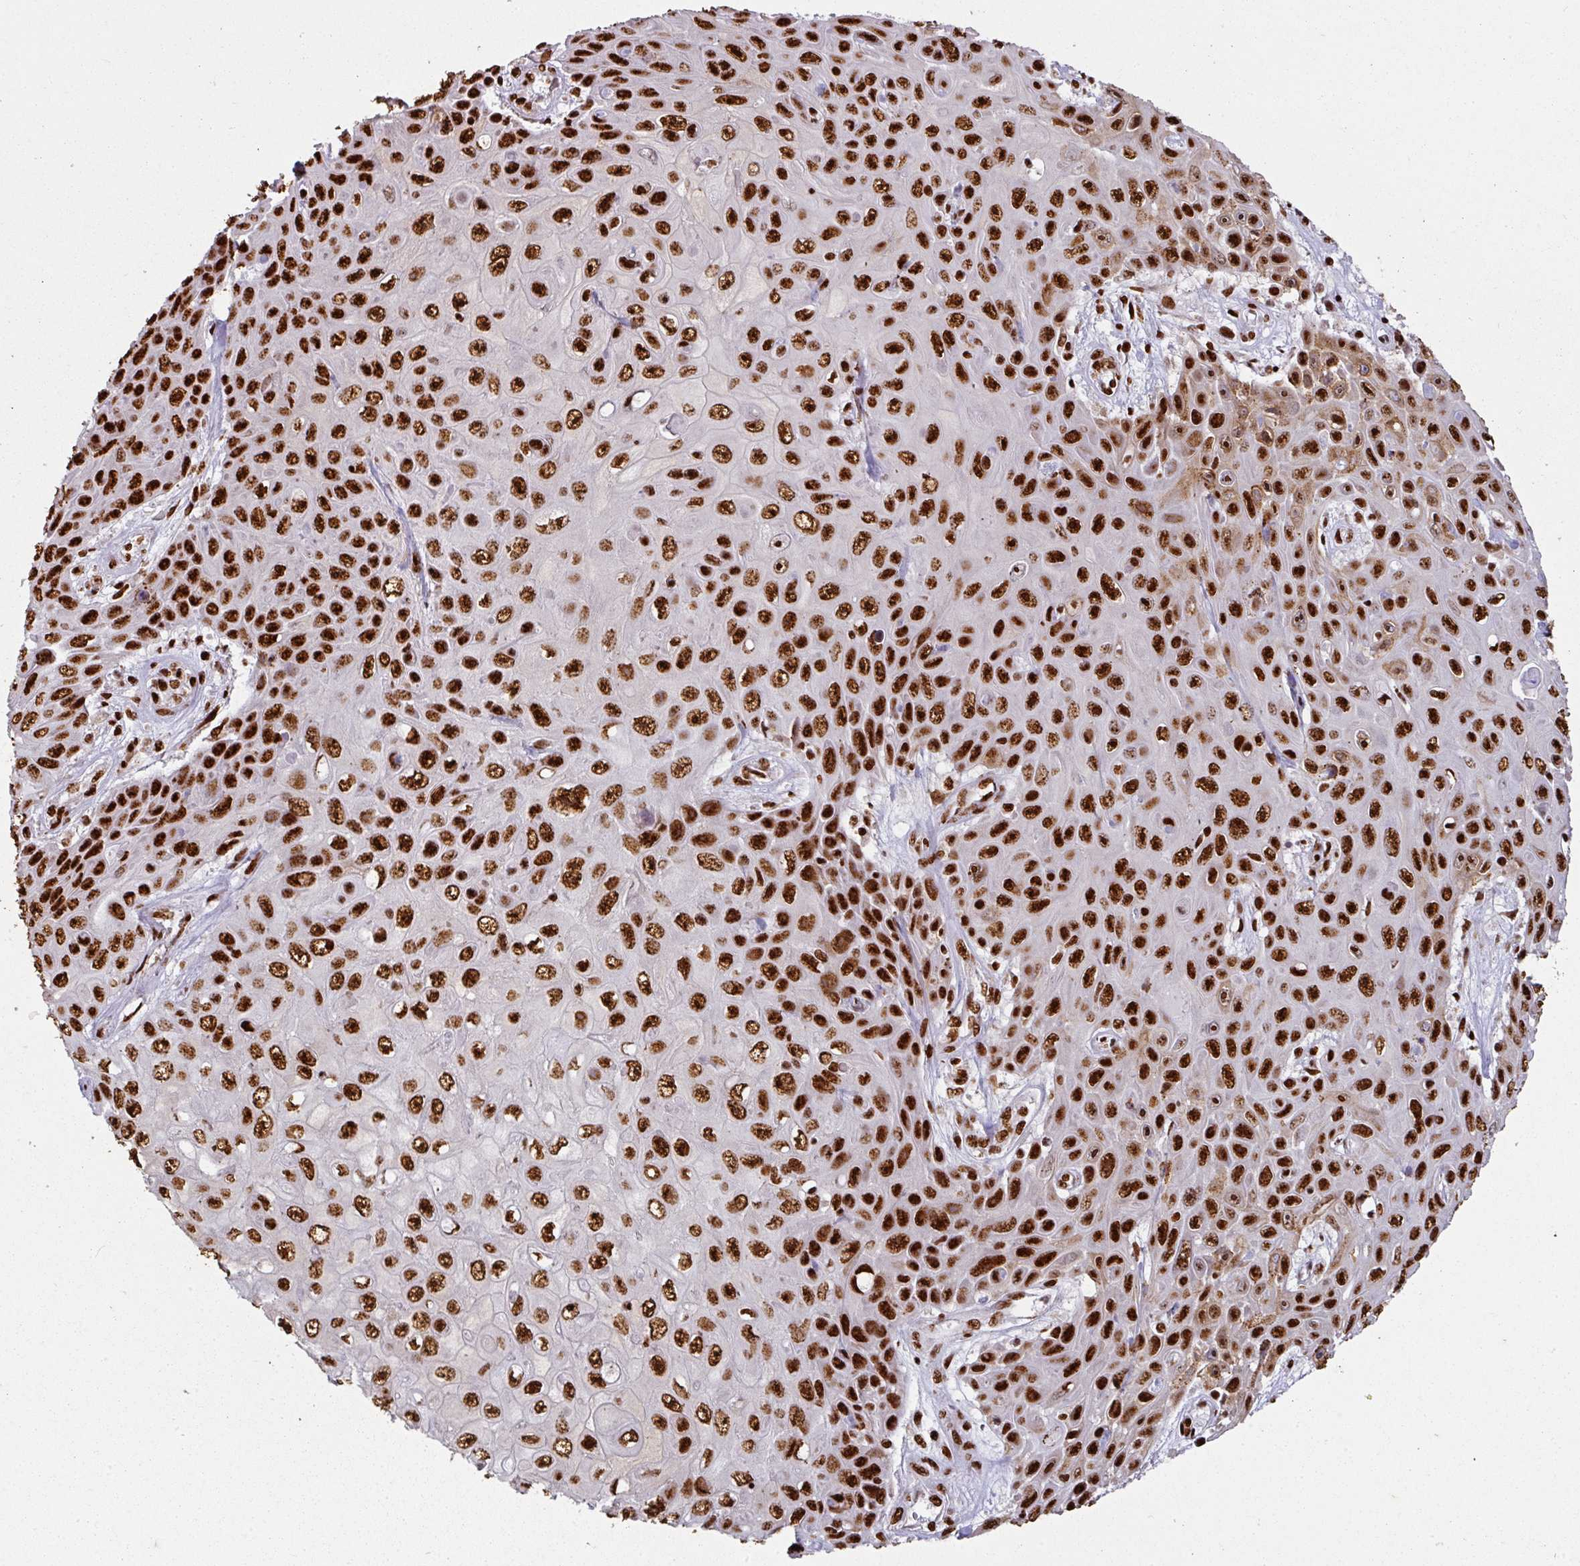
{"staining": {"intensity": "strong", "quantity": ">75%", "location": "cytoplasmic/membranous,nuclear"}, "tissue": "skin cancer", "cell_type": "Tumor cells", "image_type": "cancer", "snomed": [{"axis": "morphology", "description": "Squamous cell carcinoma, NOS"}, {"axis": "topography", "description": "Skin"}], "caption": "Immunohistochemistry image of neoplastic tissue: skin cancer (squamous cell carcinoma) stained using immunohistochemistry (IHC) exhibits high levels of strong protein expression localized specifically in the cytoplasmic/membranous and nuclear of tumor cells, appearing as a cytoplasmic/membranous and nuclear brown color.", "gene": "SIK3", "patient": {"sex": "male", "age": 82}}